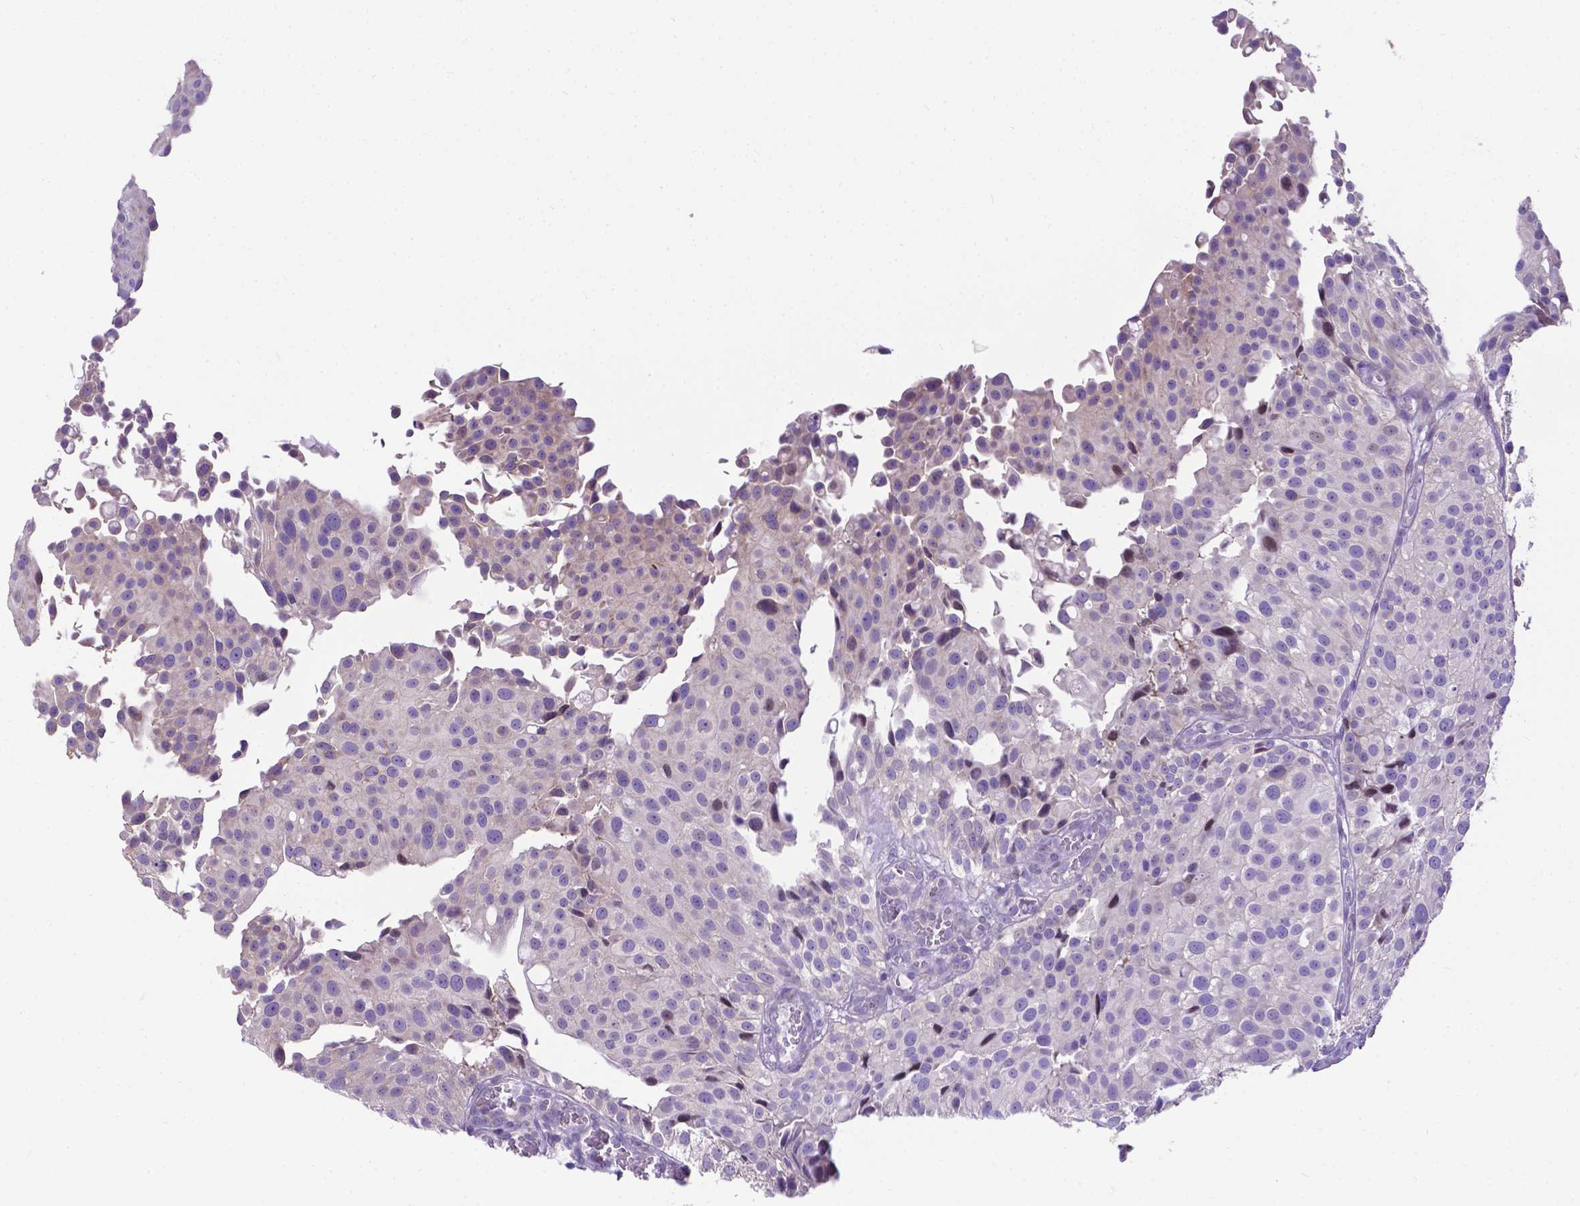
{"staining": {"intensity": "weak", "quantity": "<25%", "location": "cytoplasmic/membranous"}, "tissue": "urothelial cancer", "cell_type": "Tumor cells", "image_type": "cancer", "snomed": [{"axis": "morphology", "description": "Urothelial carcinoma, Low grade"}, {"axis": "topography", "description": "Urinary bladder"}], "caption": "Histopathology image shows no significant protein staining in tumor cells of urothelial carcinoma (low-grade). (DAB (3,3'-diaminobenzidine) immunohistochemistry (IHC) with hematoxylin counter stain).", "gene": "RPL6", "patient": {"sex": "male", "age": 80}}